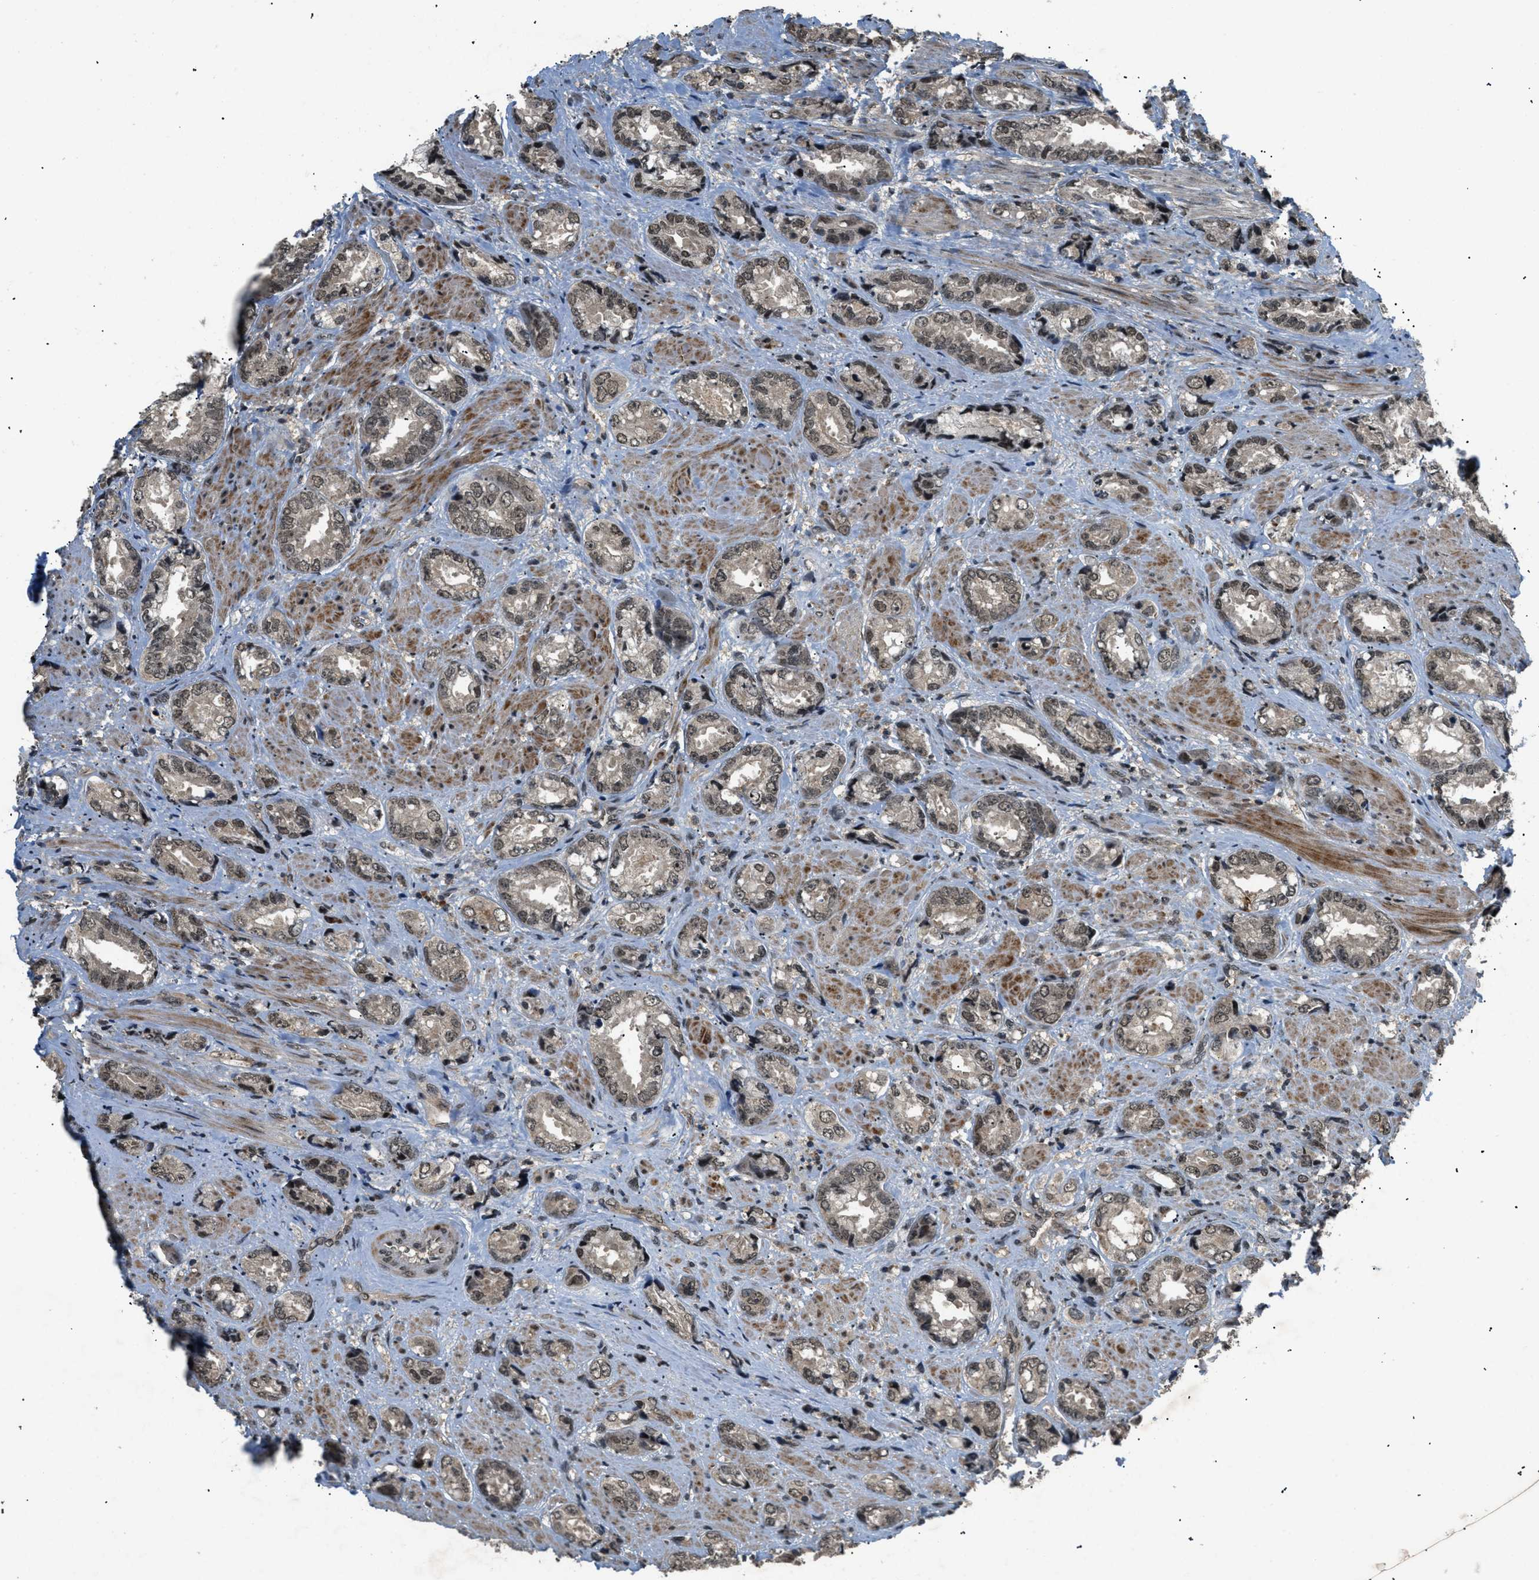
{"staining": {"intensity": "weak", "quantity": ">75%", "location": "nuclear"}, "tissue": "prostate cancer", "cell_type": "Tumor cells", "image_type": "cancer", "snomed": [{"axis": "morphology", "description": "Adenocarcinoma, High grade"}, {"axis": "topography", "description": "Prostate"}], "caption": "DAB (3,3'-diaminobenzidine) immunohistochemical staining of prostate high-grade adenocarcinoma reveals weak nuclear protein expression in approximately >75% of tumor cells.", "gene": "RBM5", "patient": {"sex": "male", "age": 61}}